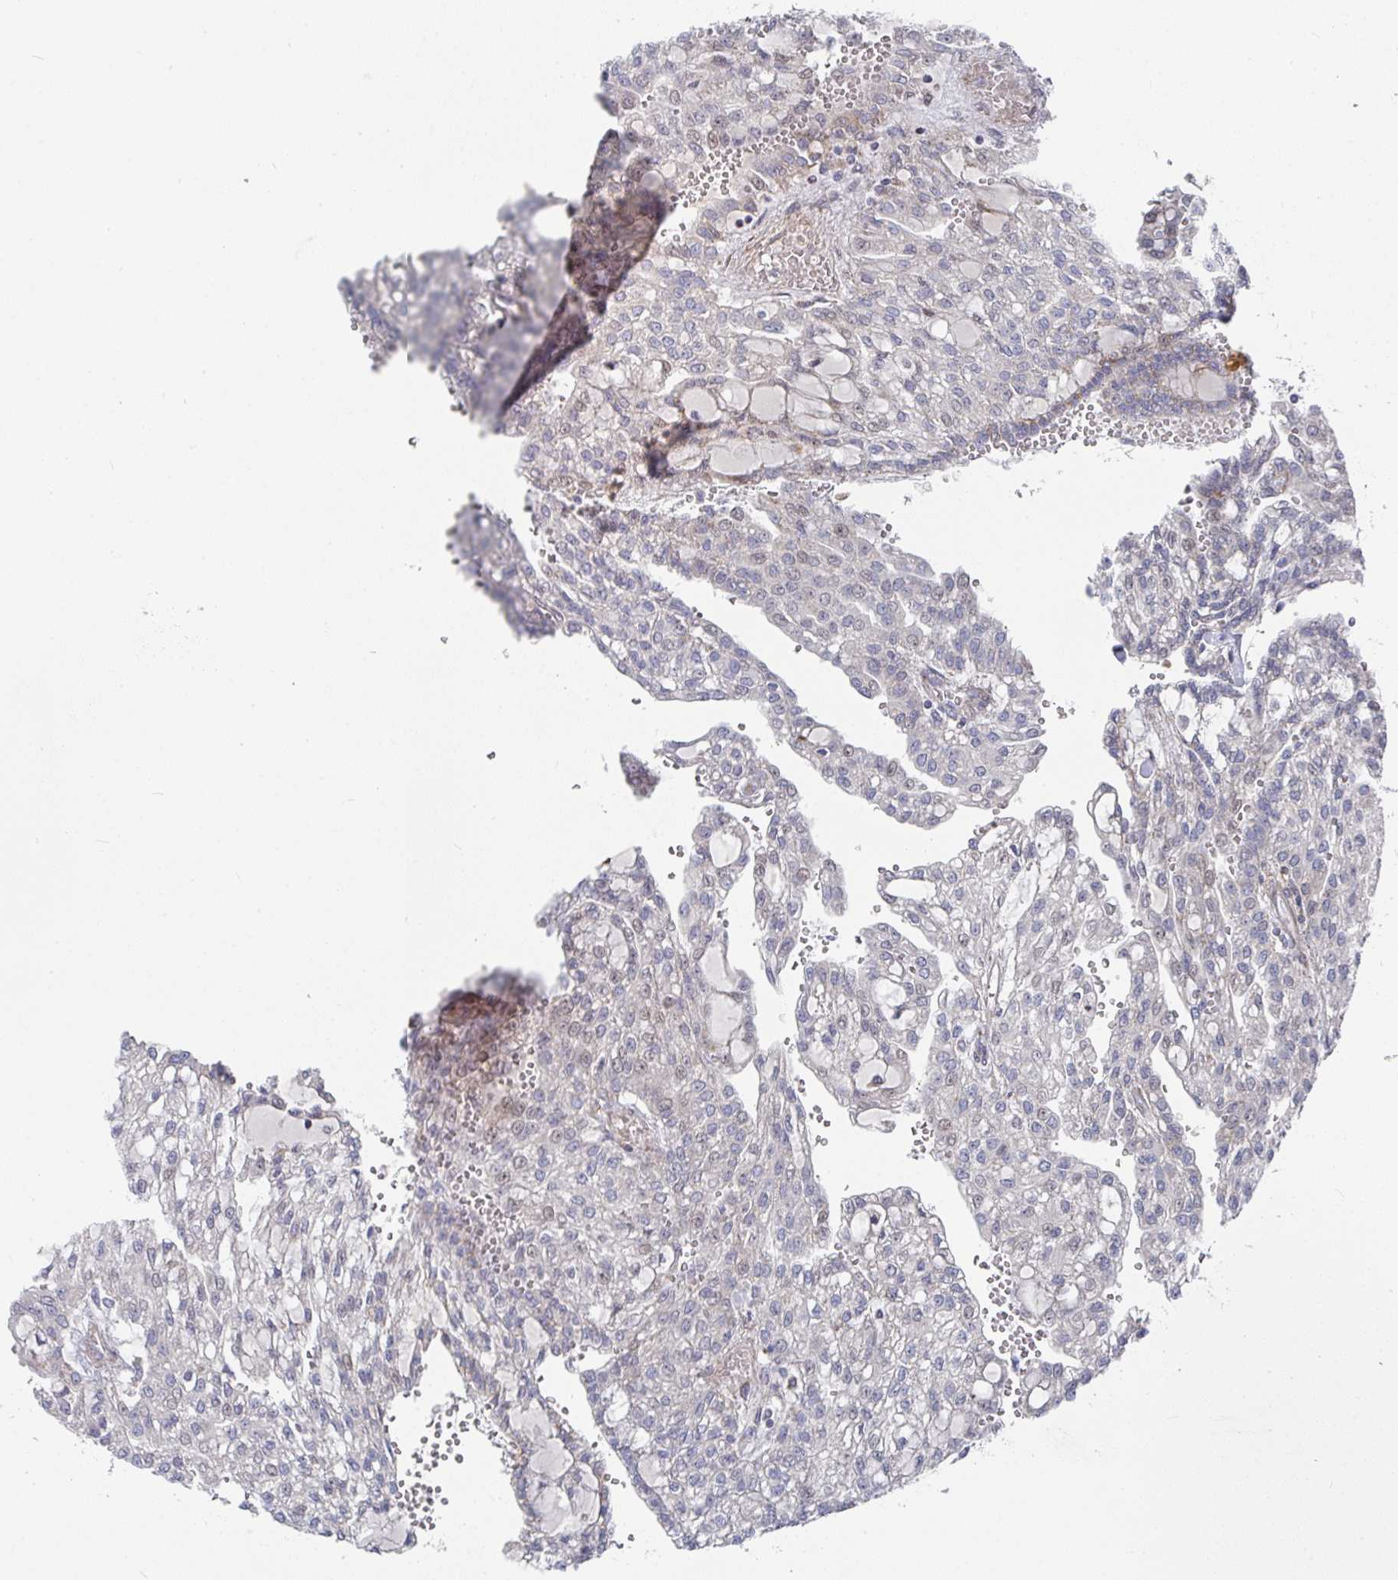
{"staining": {"intensity": "weak", "quantity": "25%-75%", "location": "nuclear"}, "tissue": "renal cancer", "cell_type": "Tumor cells", "image_type": "cancer", "snomed": [{"axis": "morphology", "description": "Adenocarcinoma, NOS"}, {"axis": "topography", "description": "Kidney"}], "caption": "Tumor cells exhibit low levels of weak nuclear staining in approximately 25%-75% of cells in human renal cancer.", "gene": "RHEBL1", "patient": {"sex": "male", "age": 63}}